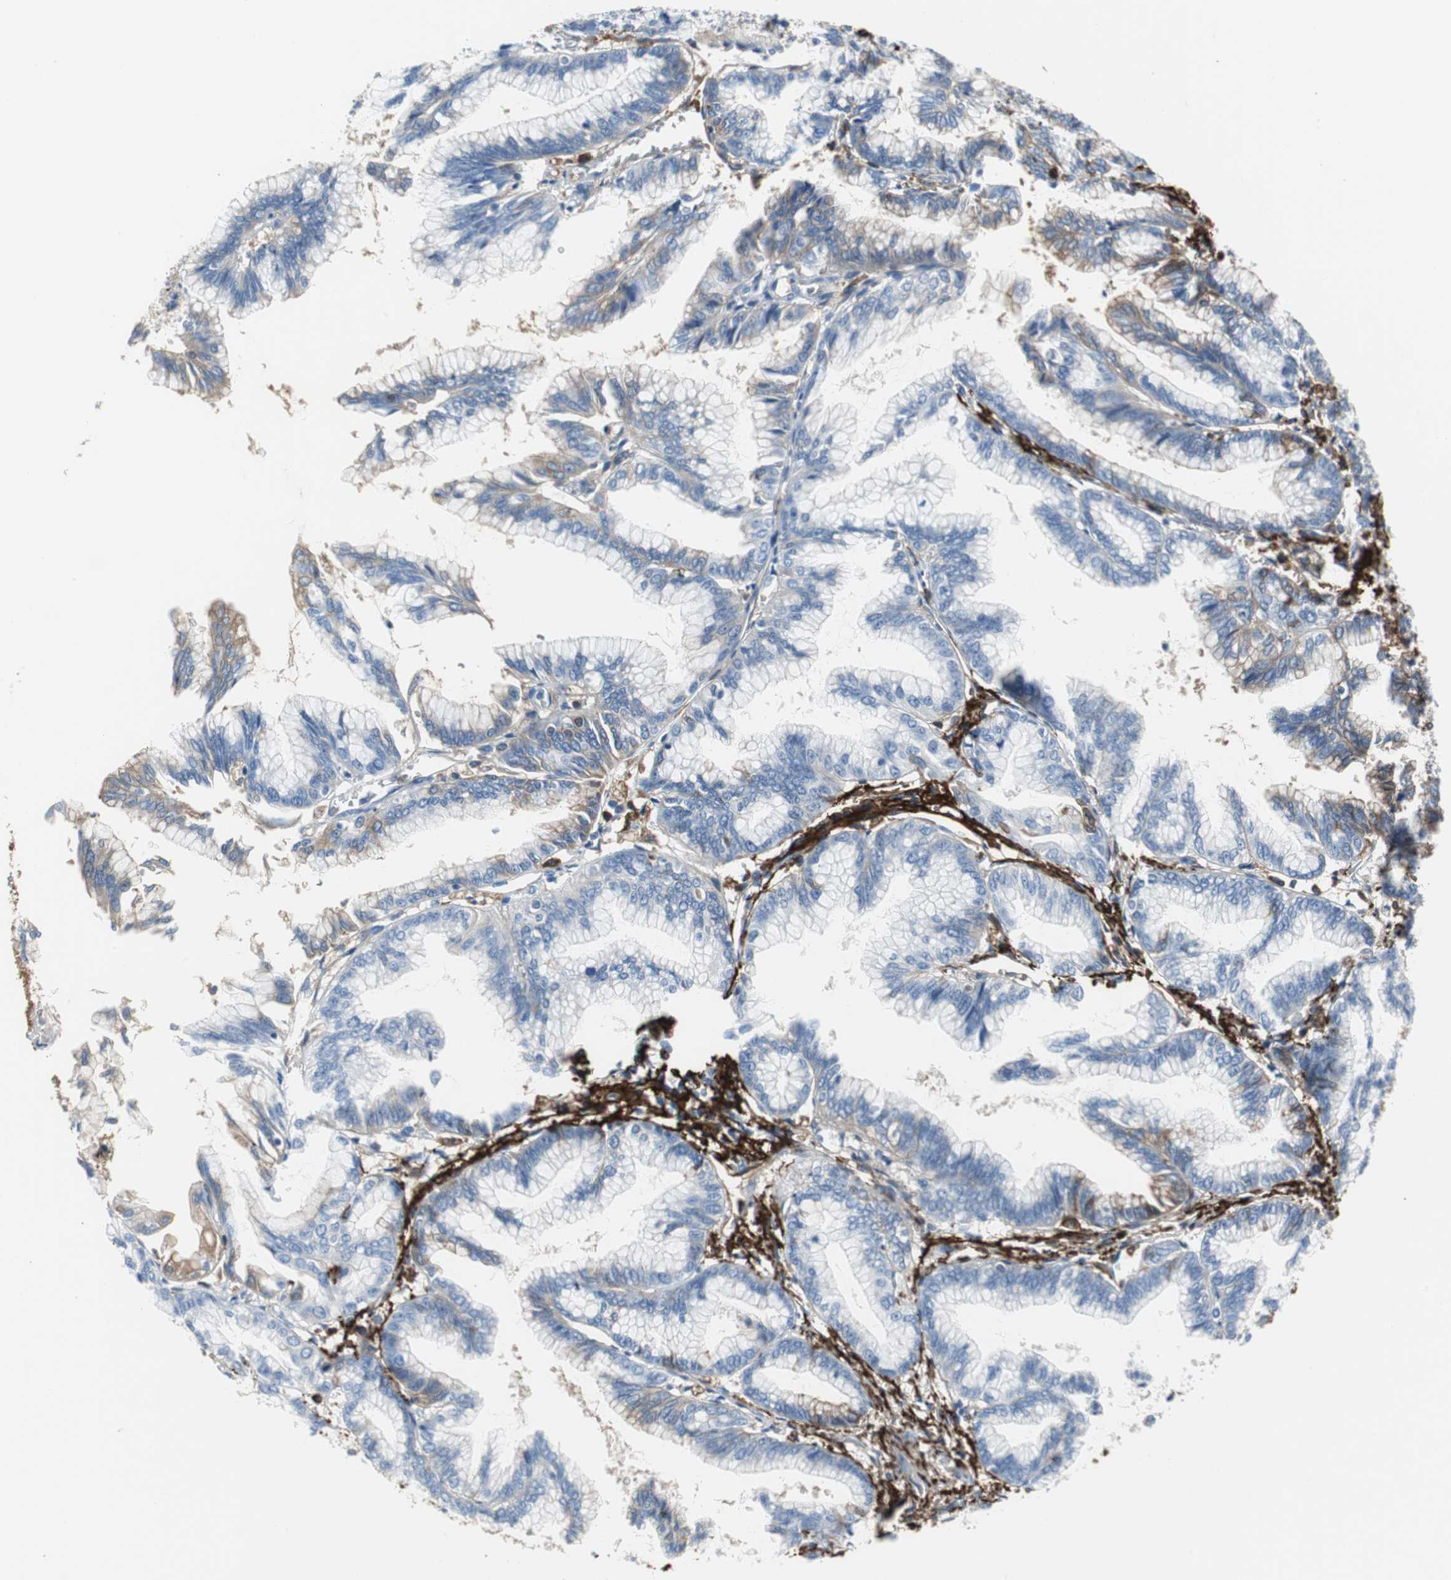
{"staining": {"intensity": "moderate", "quantity": "<25%", "location": "cytoplasmic/membranous"}, "tissue": "pancreatic cancer", "cell_type": "Tumor cells", "image_type": "cancer", "snomed": [{"axis": "morphology", "description": "Adenocarcinoma, NOS"}, {"axis": "topography", "description": "Pancreas"}], "caption": "Pancreatic adenocarcinoma stained for a protein demonstrates moderate cytoplasmic/membranous positivity in tumor cells.", "gene": "APCS", "patient": {"sex": "female", "age": 64}}